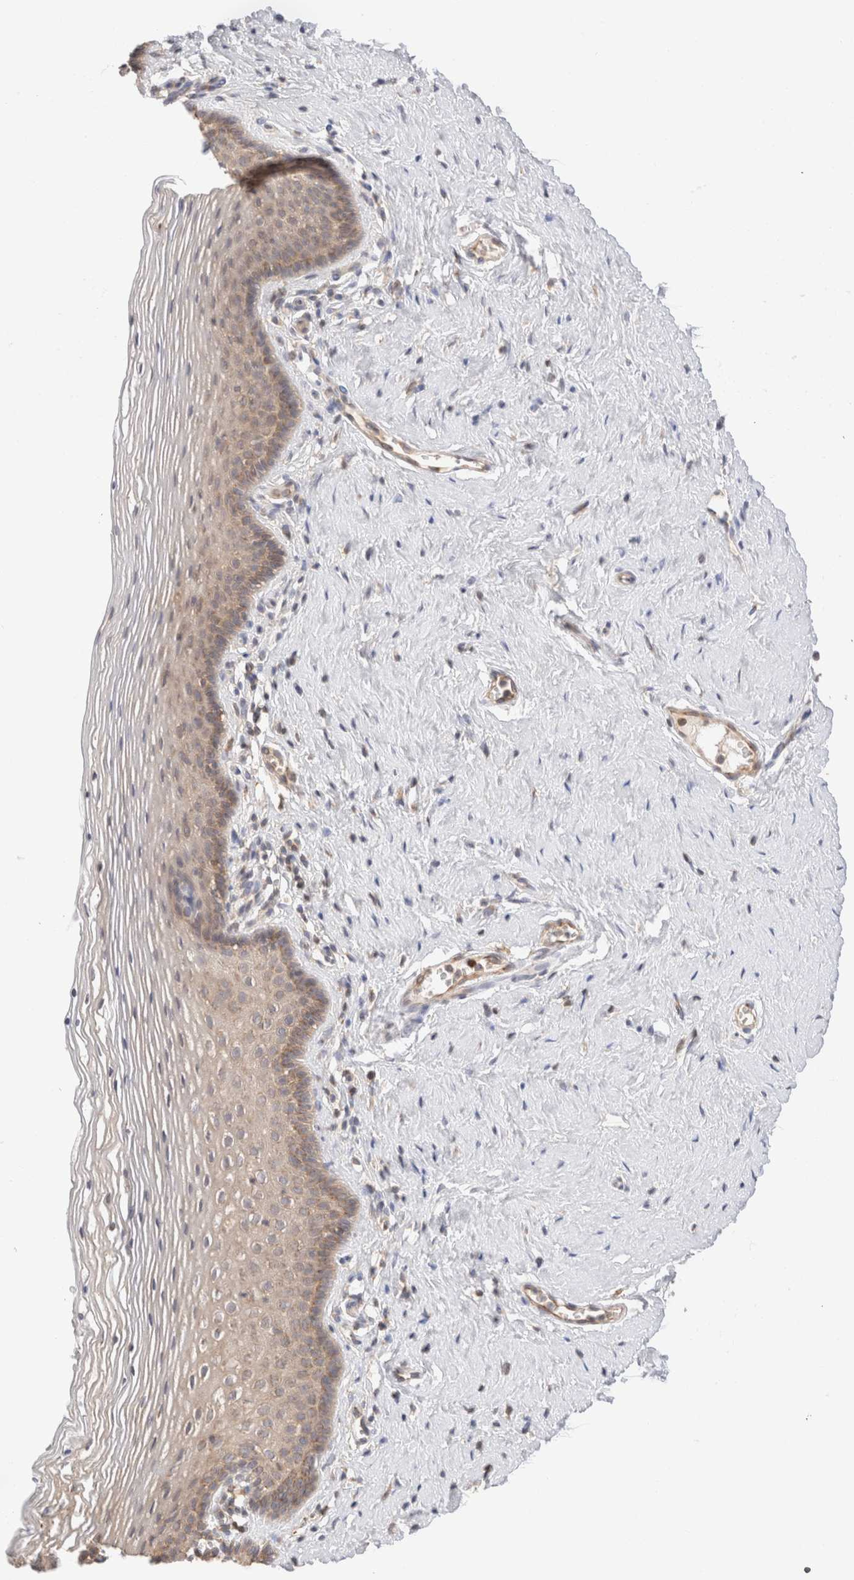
{"staining": {"intensity": "weak", "quantity": "<25%", "location": "cytoplasmic/membranous"}, "tissue": "vagina", "cell_type": "Squamous epithelial cells", "image_type": "normal", "snomed": [{"axis": "morphology", "description": "Normal tissue, NOS"}, {"axis": "topography", "description": "Vagina"}], "caption": "A high-resolution photomicrograph shows immunohistochemistry (IHC) staining of unremarkable vagina, which demonstrates no significant staining in squamous epithelial cells.", "gene": "RABEP1", "patient": {"sex": "female", "age": 32}}